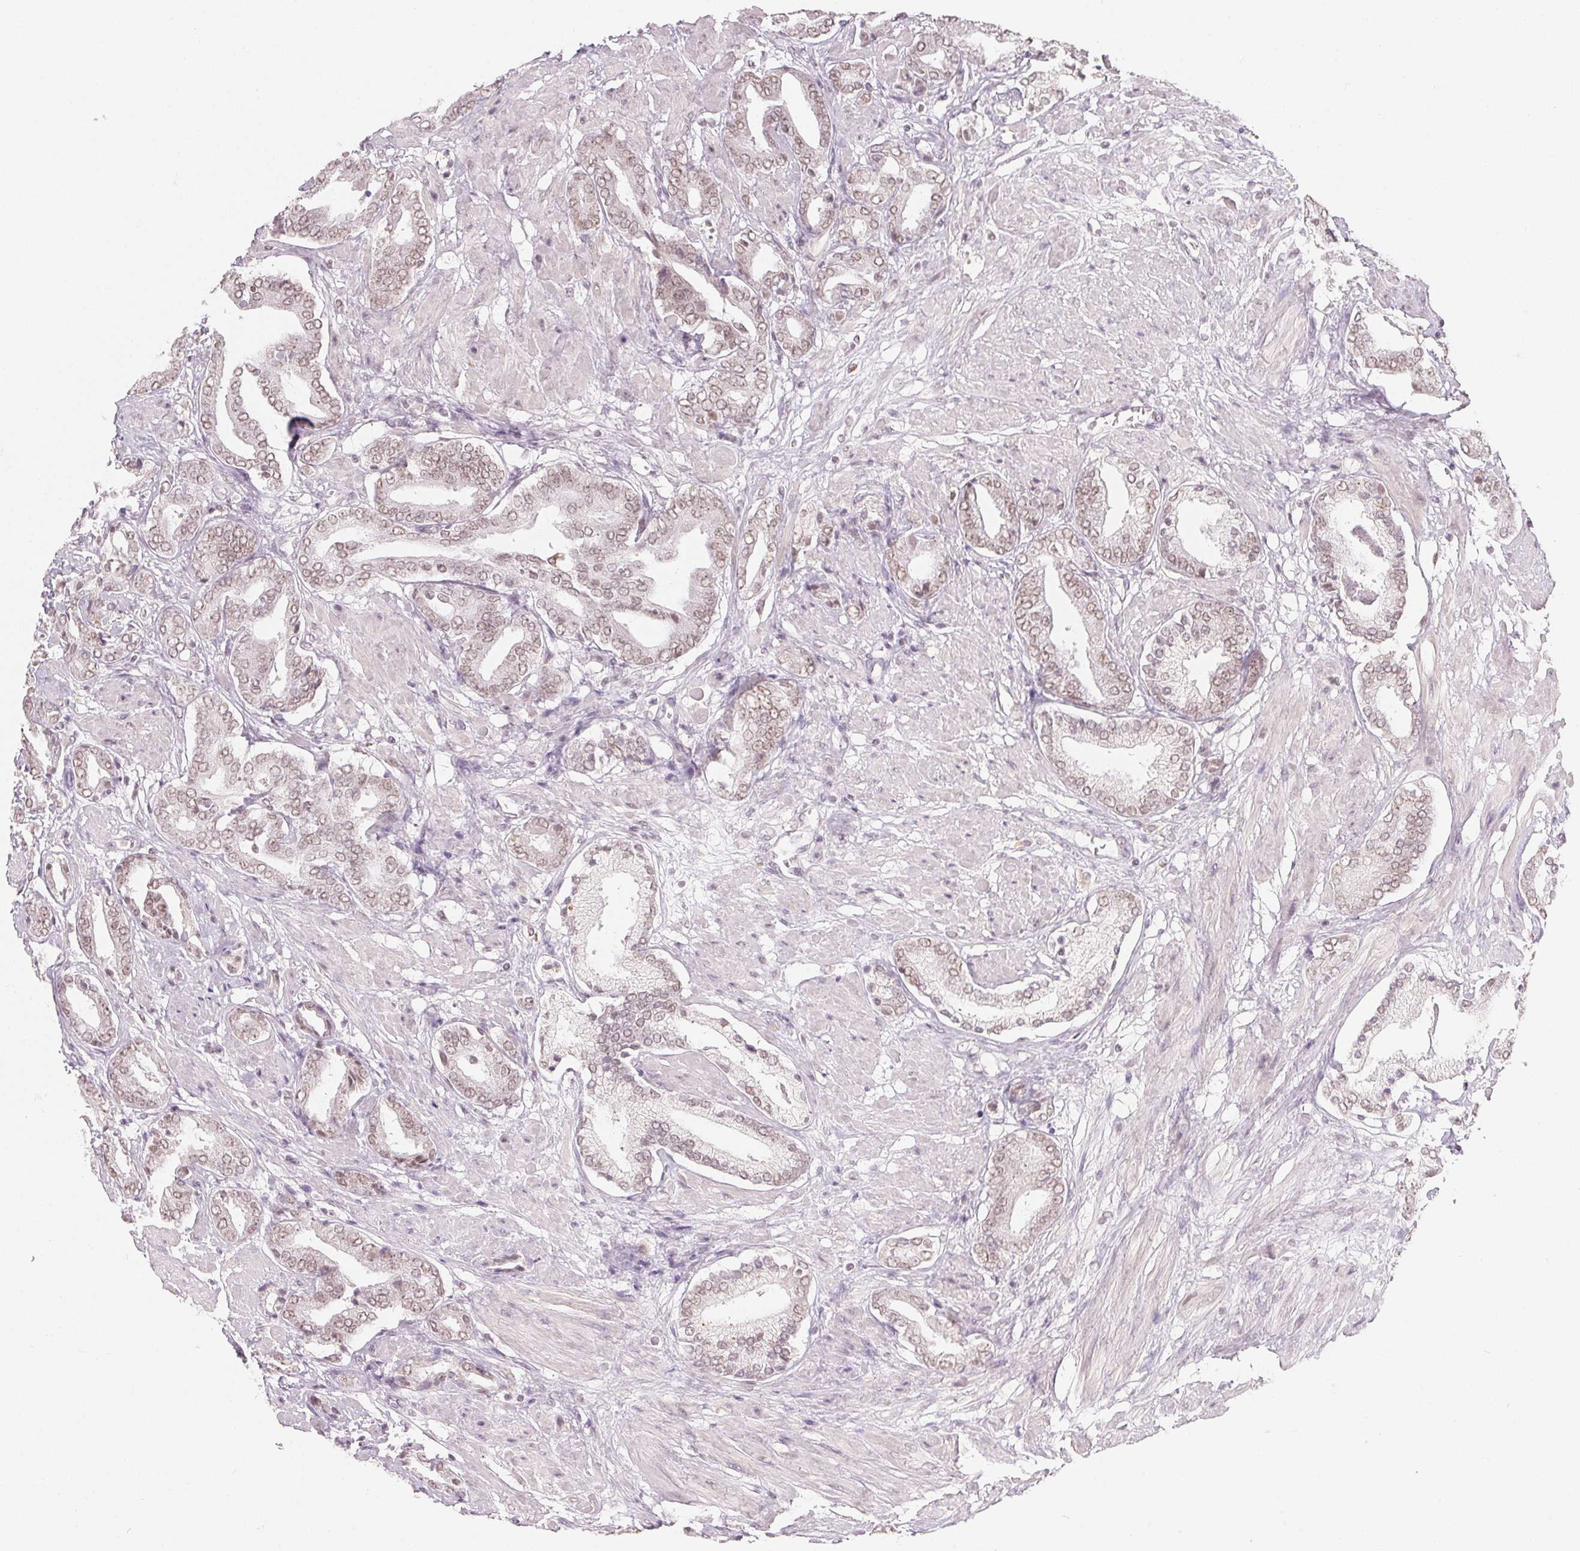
{"staining": {"intensity": "weak", "quantity": ">75%", "location": "cytoplasmic/membranous,nuclear"}, "tissue": "prostate cancer", "cell_type": "Tumor cells", "image_type": "cancer", "snomed": [{"axis": "morphology", "description": "Adenocarcinoma, High grade"}, {"axis": "topography", "description": "Prostate"}], "caption": "Prostate adenocarcinoma (high-grade) tissue exhibits weak cytoplasmic/membranous and nuclear expression in about >75% of tumor cells, visualized by immunohistochemistry.", "gene": "NXF3", "patient": {"sex": "male", "age": 56}}